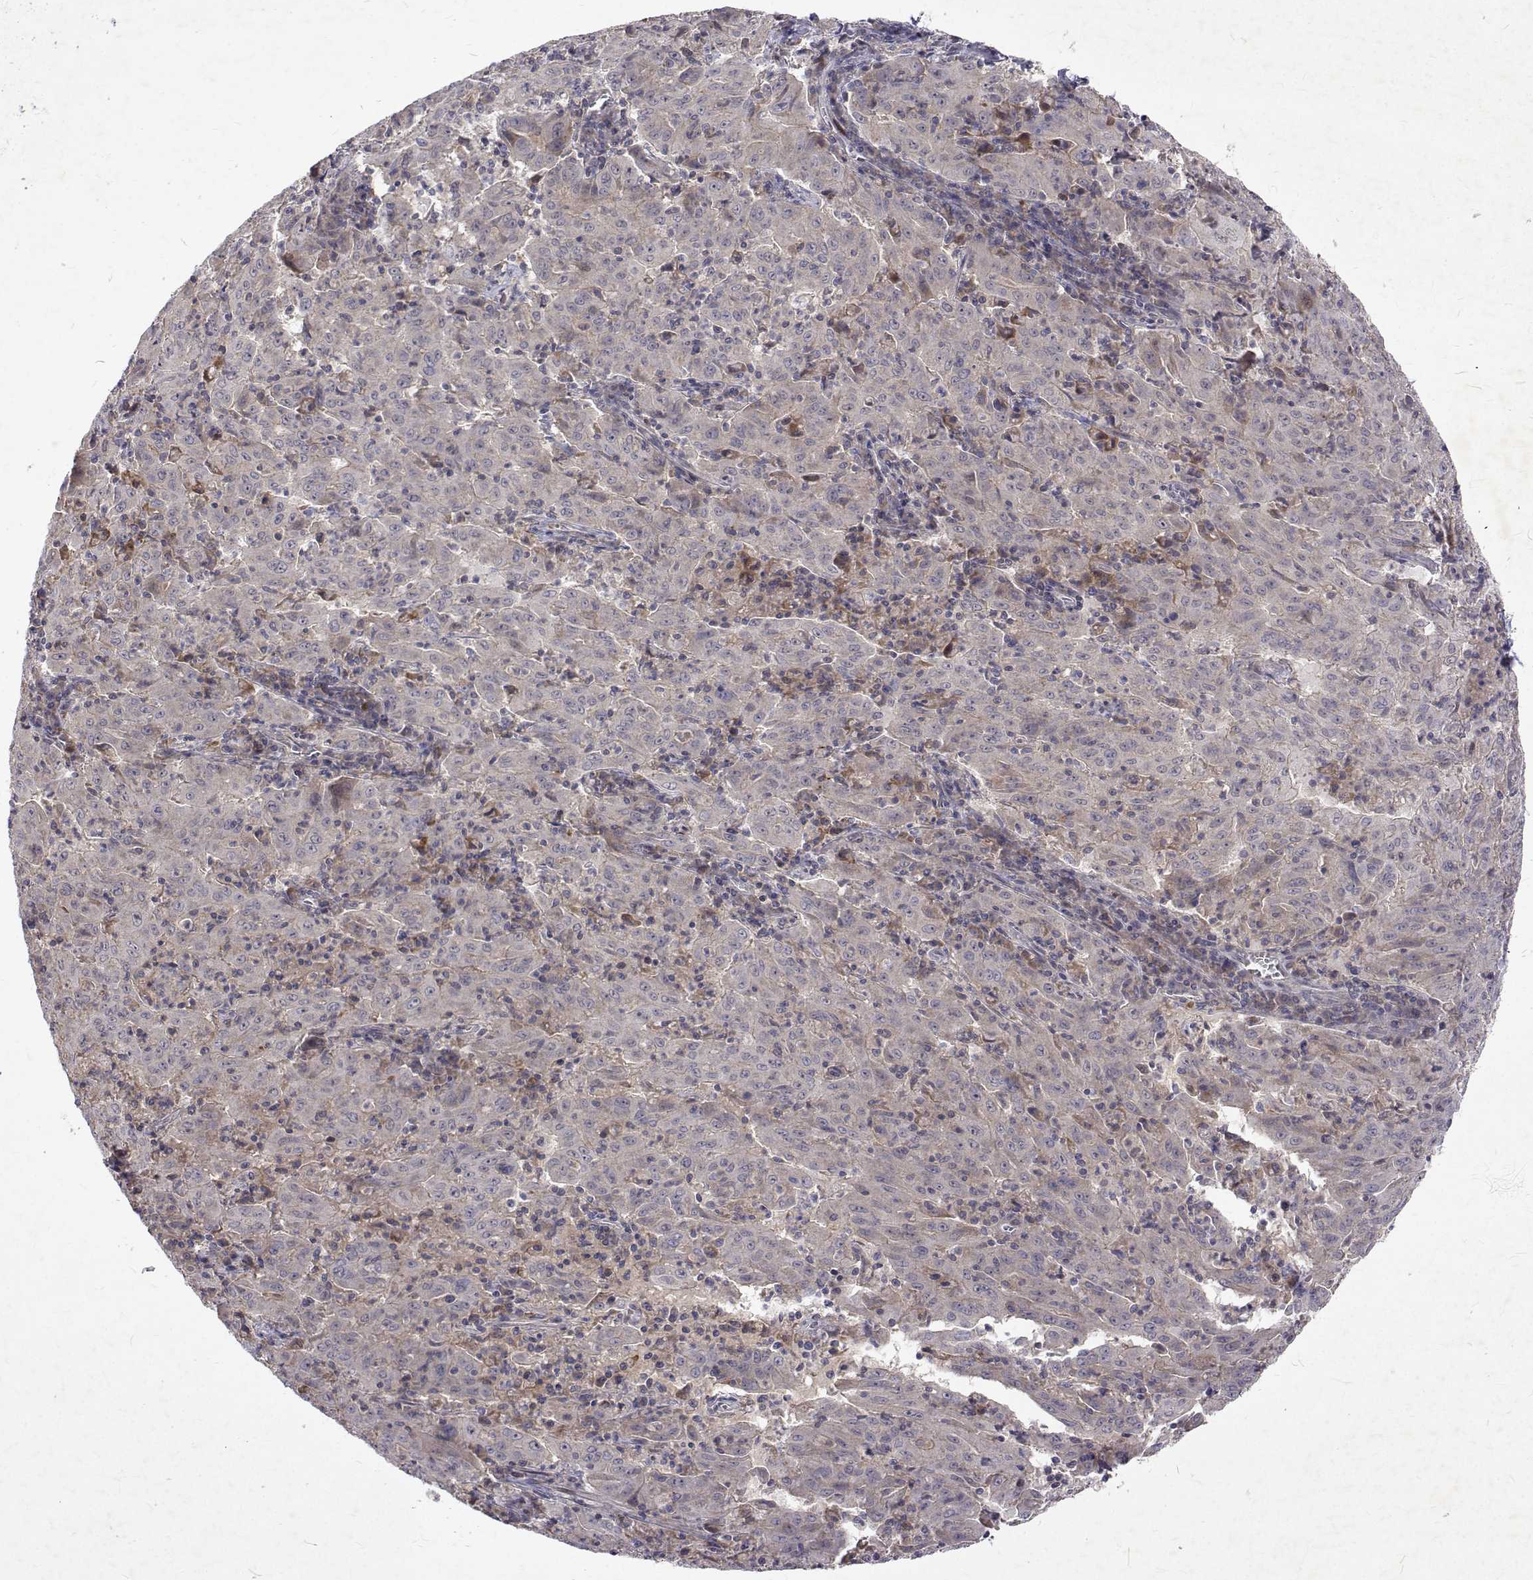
{"staining": {"intensity": "negative", "quantity": "none", "location": "none"}, "tissue": "pancreatic cancer", "cell_type": "Tumor cells", "image_type": "cancer", "snomed": [{"axis": "morphology", "description": "Adenocarcinoma, NOS"}, {"axis": "topography", "description": "Pancreas"}], "caption": "A photomicrograph of human pancreatic cancer is negative for staining in tumor cells.", "gene": "ALKBH8", "patient": {"sex": "male", "age": 63}}